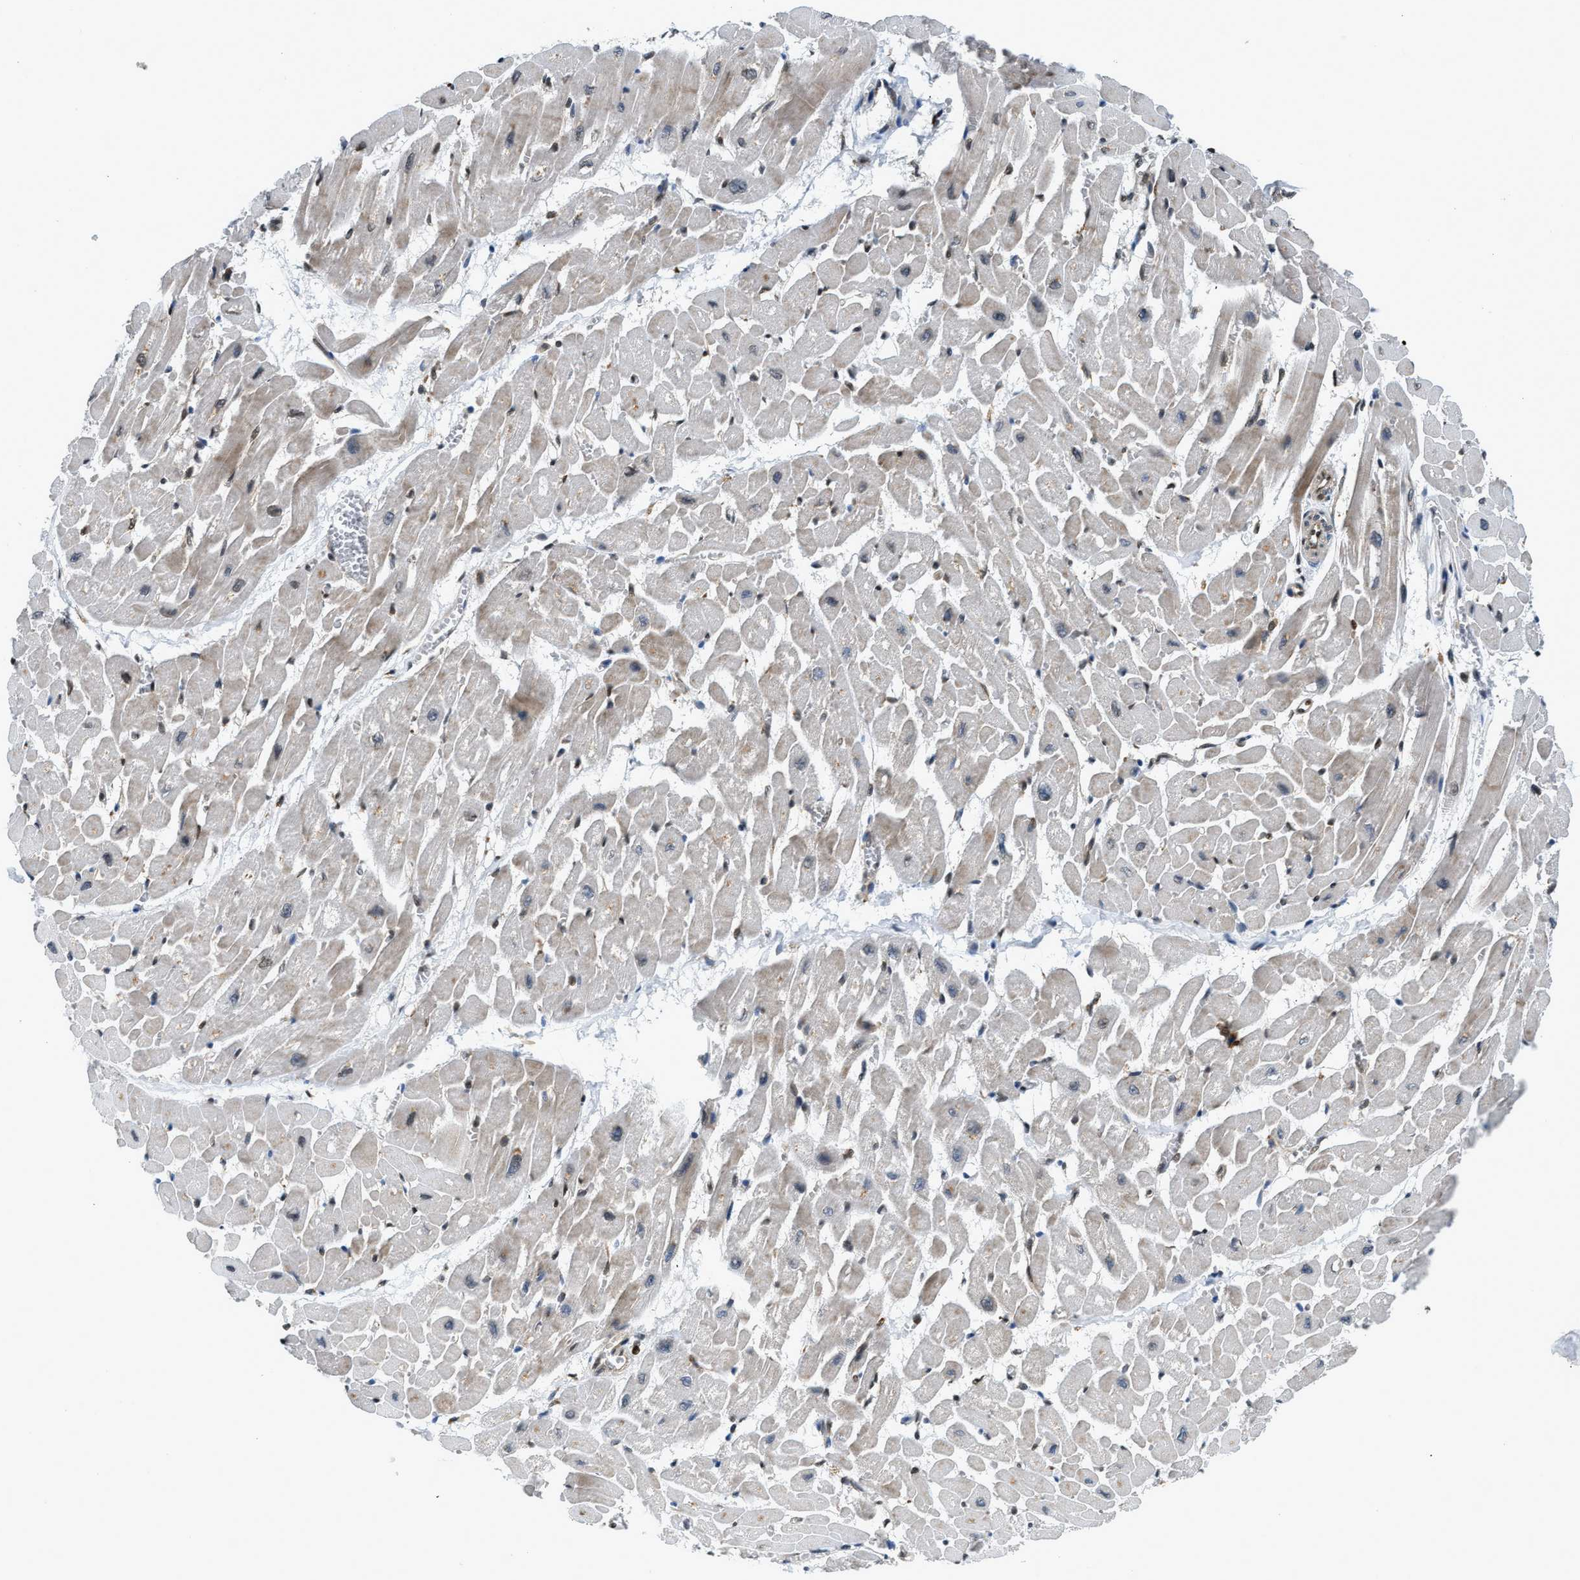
{"staining": {"intensity": "weak", "quantity": "<25%", "location": "cytoplasmic/membranous,nuclear"}, "tissue": "heart muscle", "cell_type": "Cardiomyocytes", "image_type": "normal", "snomed": [{"axis": "morphology", "description": "Normal tissue, NOS"}, {"axis": "topography", "description": "Heart"}], "caption": "Heart muscle stained for a protein using immunohistochemistry displays no staining cardiomyocytes.", "gene": "RETREG3", "patient": {"sex": "male", "age": 45}}